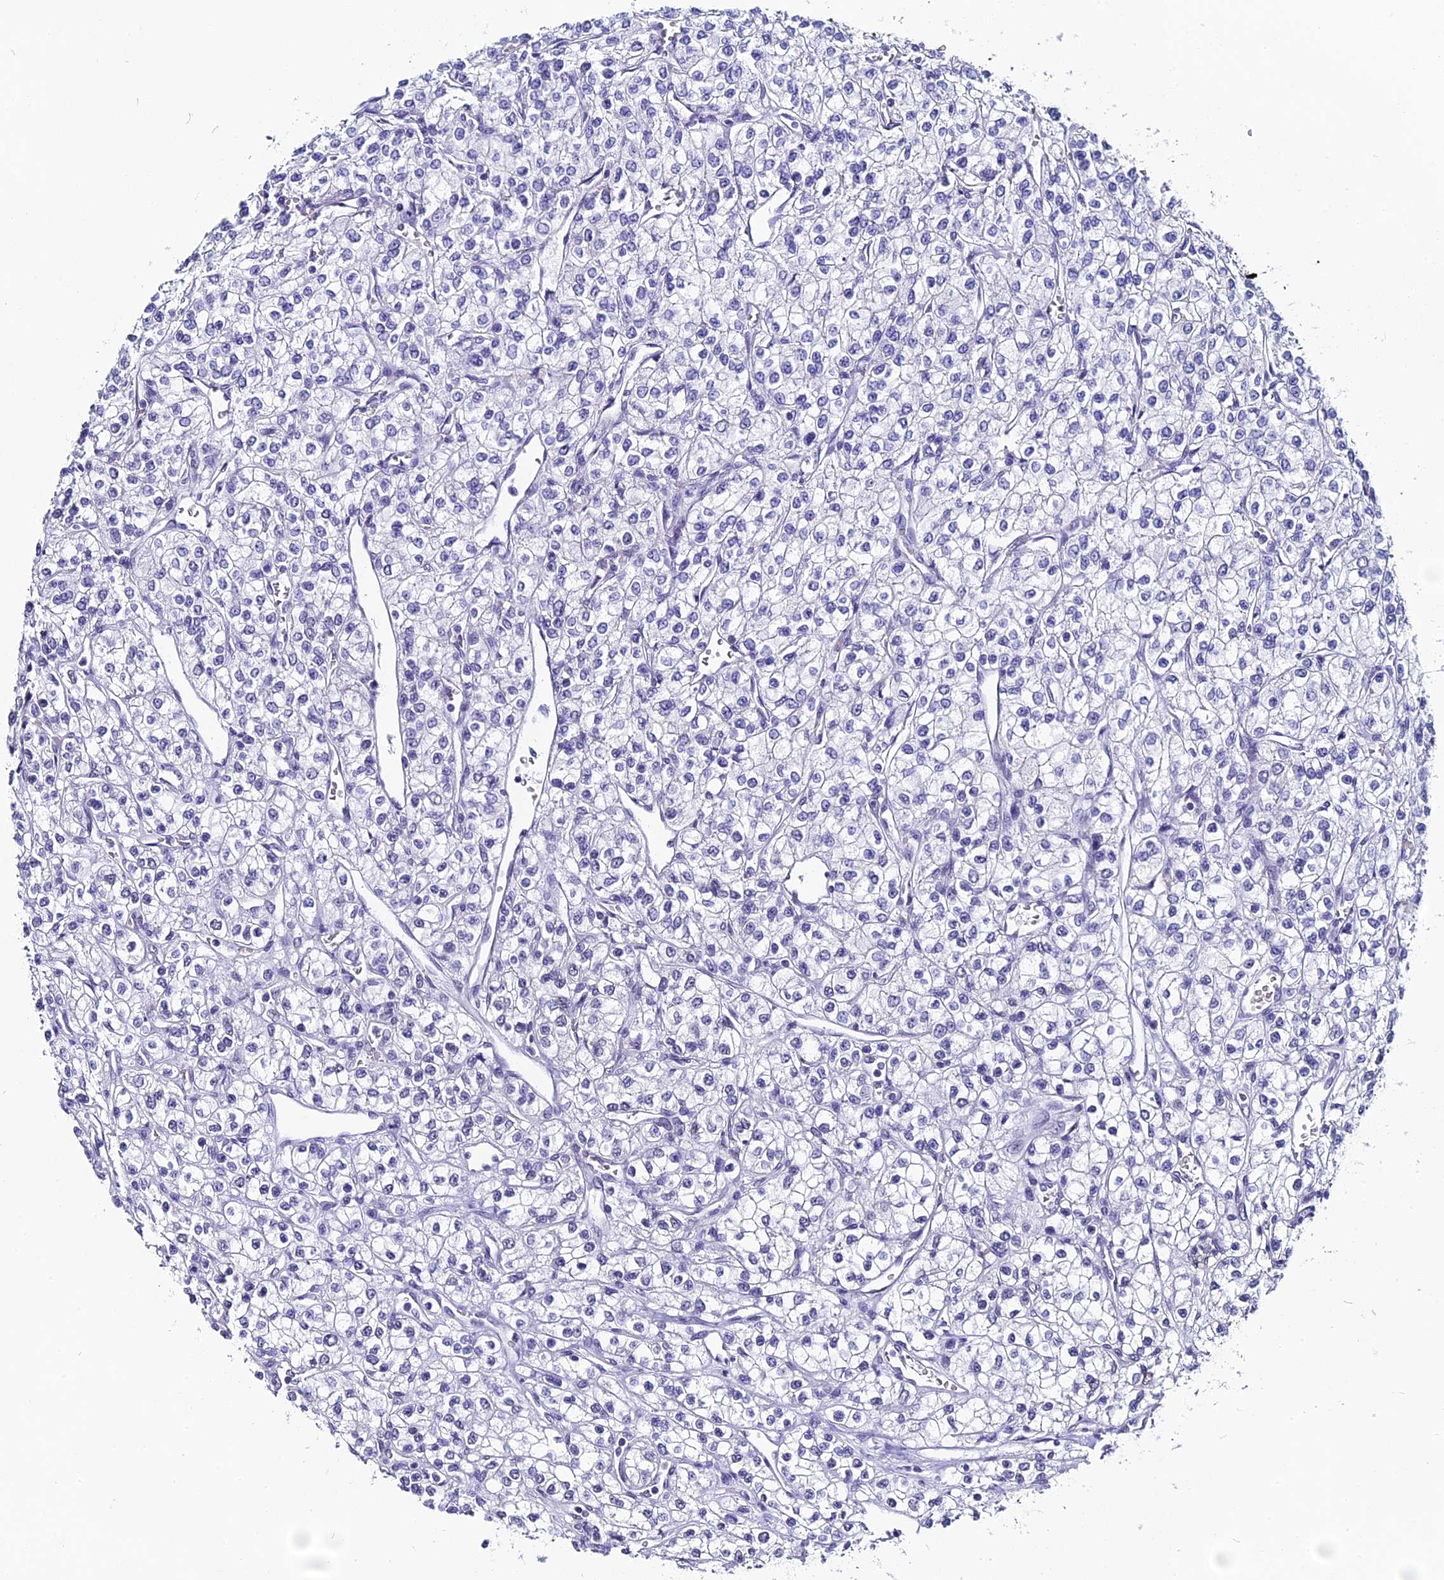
{"staining": {"intensity": "negative", "quantity": "none", "location": "none"}, "tissue": "renal cancer", "cell_type": "Tumor cells", "image_type": "cancer", "snomed": [{"axis": "morphology", "description": "Adenocarcinoma, NOS"}, {"axis": "topography", "description": "Kidney"}], "caption": "IHC image of renal cancer (adenocarcinoma) stained for a protein (brown), which displays no expression in tumor cells.", "gene": "CD2BP2", "patient": {"sex": "male", "age": 80}}